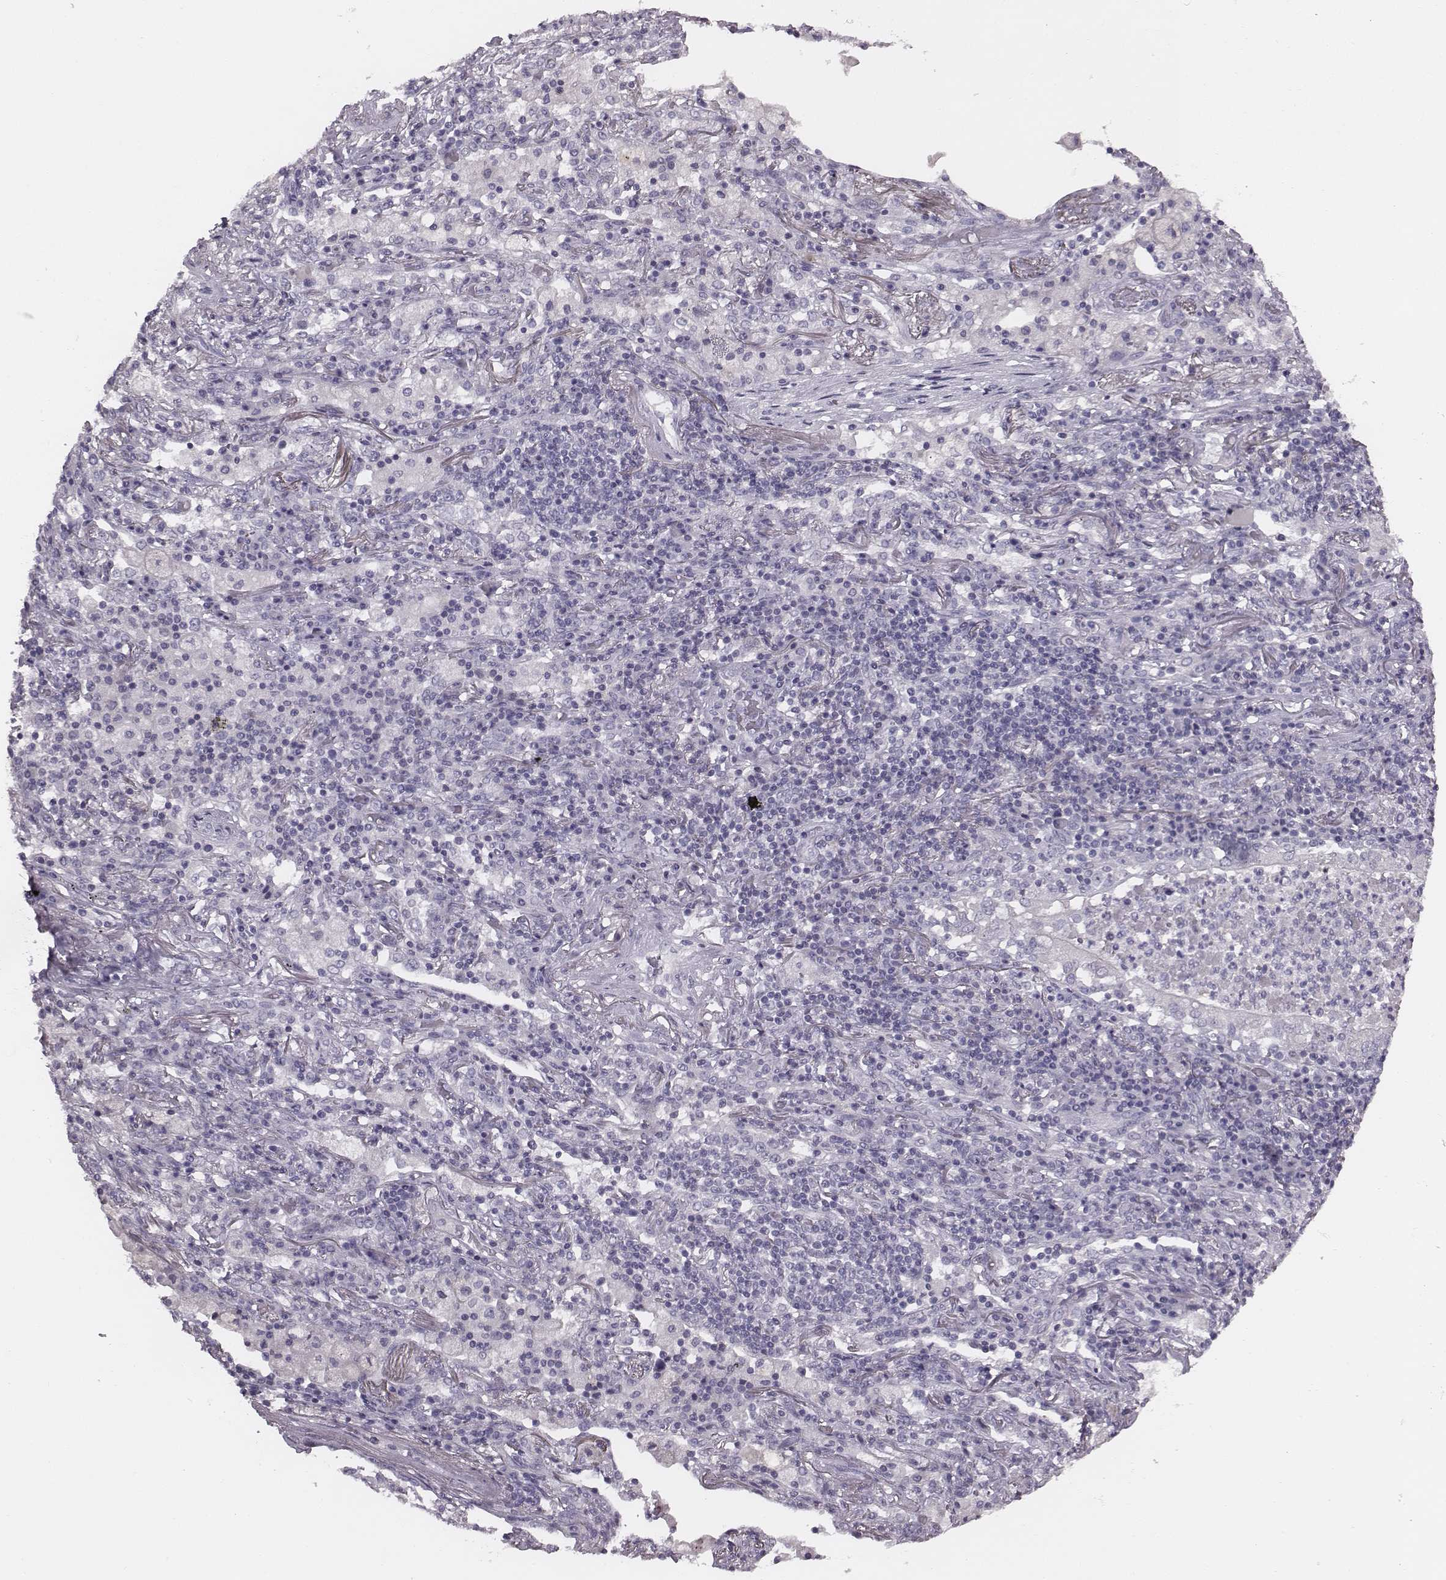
{"staining": {"intensity": "negative", "quantity": "none", "location": "none"}, "tissue": "lung cancer", "cell_type": "Tumor cells", "image_type": "cancer", "snomed": [{"axis": "morphology", "description": "Normal tissue, NOS"}, {"axis": "morphology", "description": "Squamous cell carcinoma, NOS"}, {"axis": "topography", "description": "Bronchus"}, {"axis": "topography", "description": "Lung"}], "caption": "IHC of human lung cancer (squamous cell carcinoma) shows no staining in tumor cells.", "gene": "PDE8B", "patient": {"sex": "male", "age": 64}}